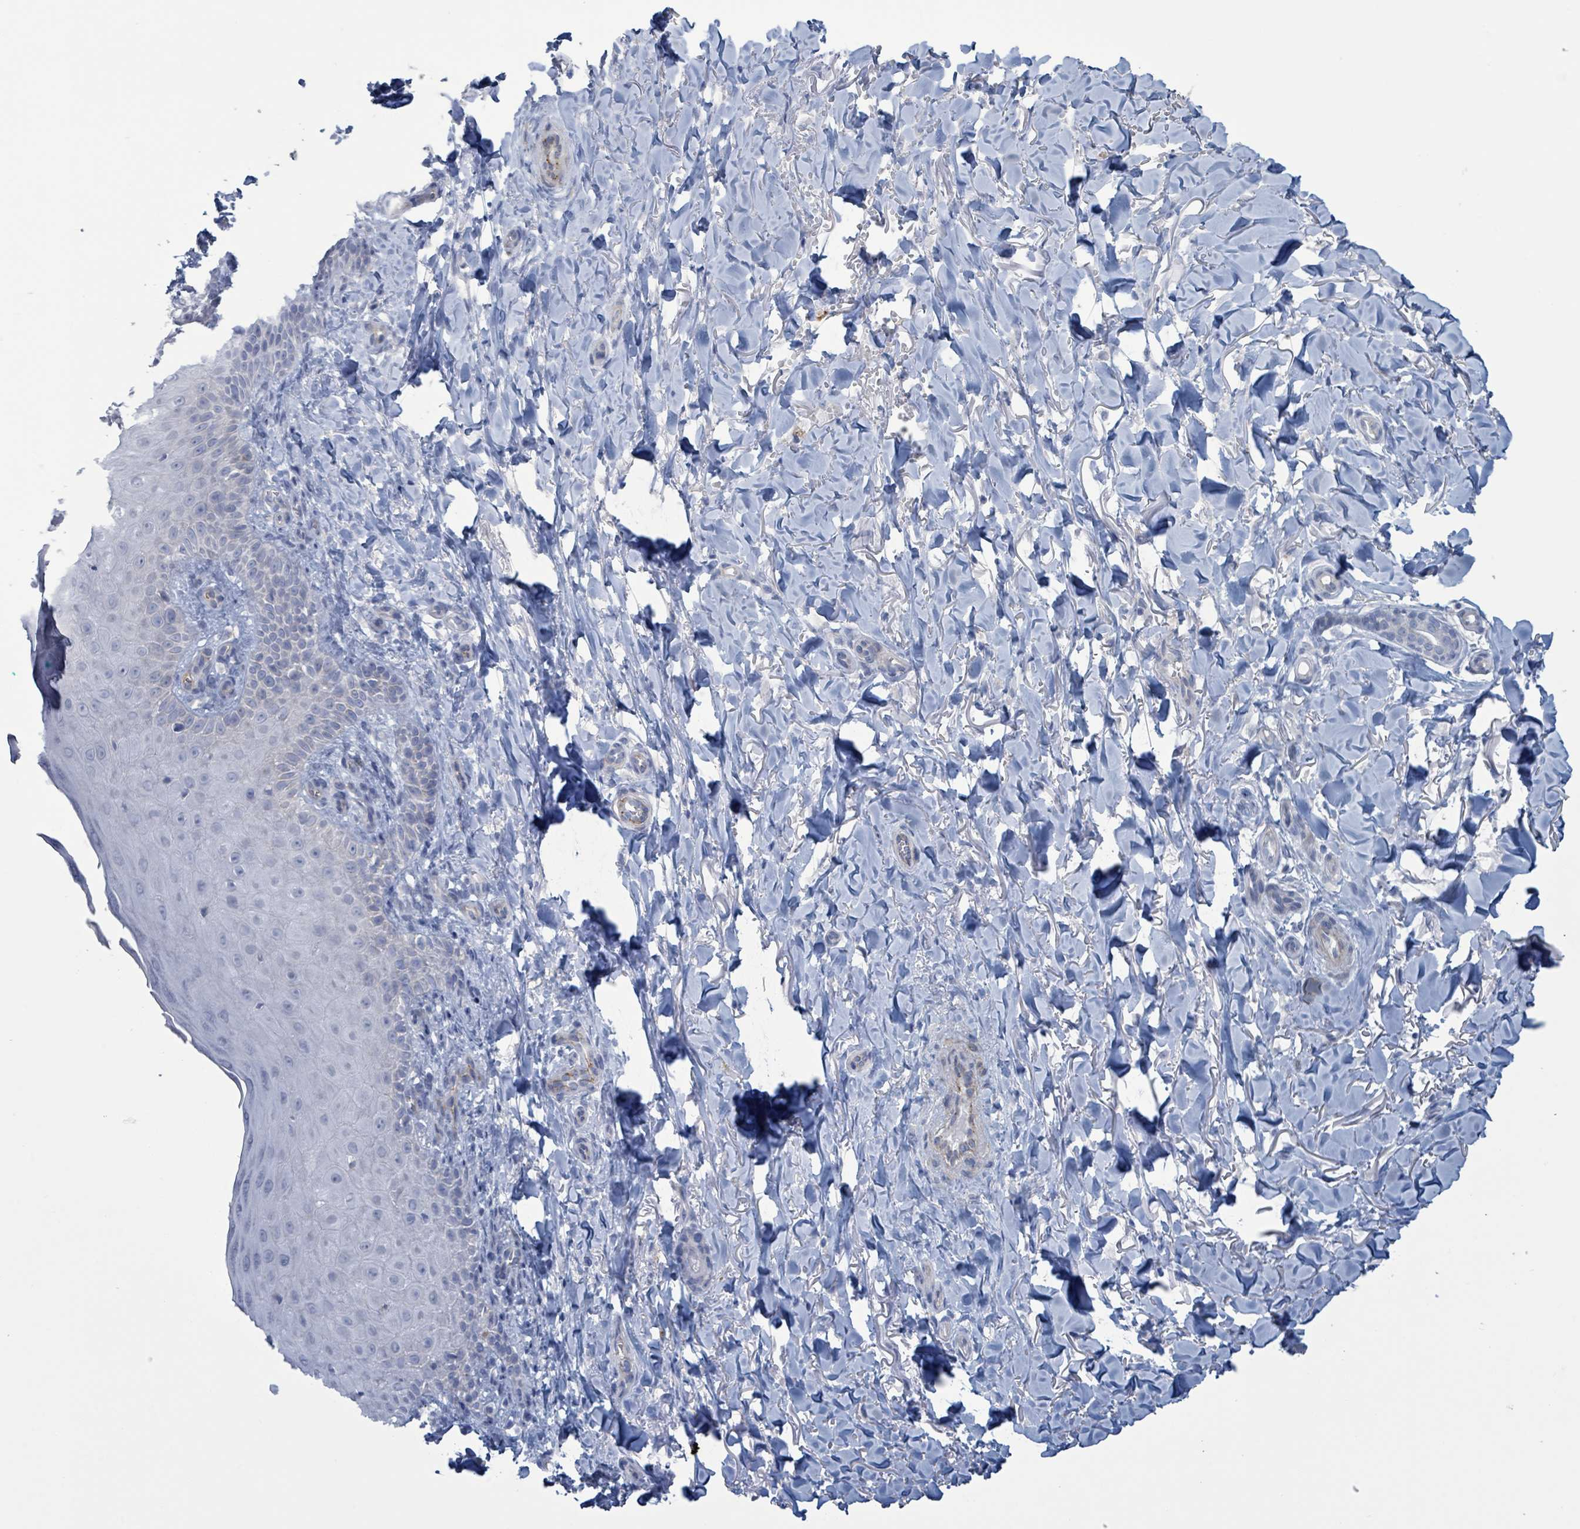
{"staining": {"intensity": "negative", "quantity": "none", "location": "none"}, "tissue": "skin", "cell_type": "Fibroblasts", "image_type": "normal", "snomed": [{"axis": "morphology", "description": "Normal tissue, NOS"}, {"axis": "topography", "description": "Skin"}], "caption": "Fibroblasts show no significant positivity in normal skin. (DAB (3,3'-diaminobenzidine) IHC, high magnification).", "gene": "PKLR", "patient": {"sex": "male", "age": 81}}